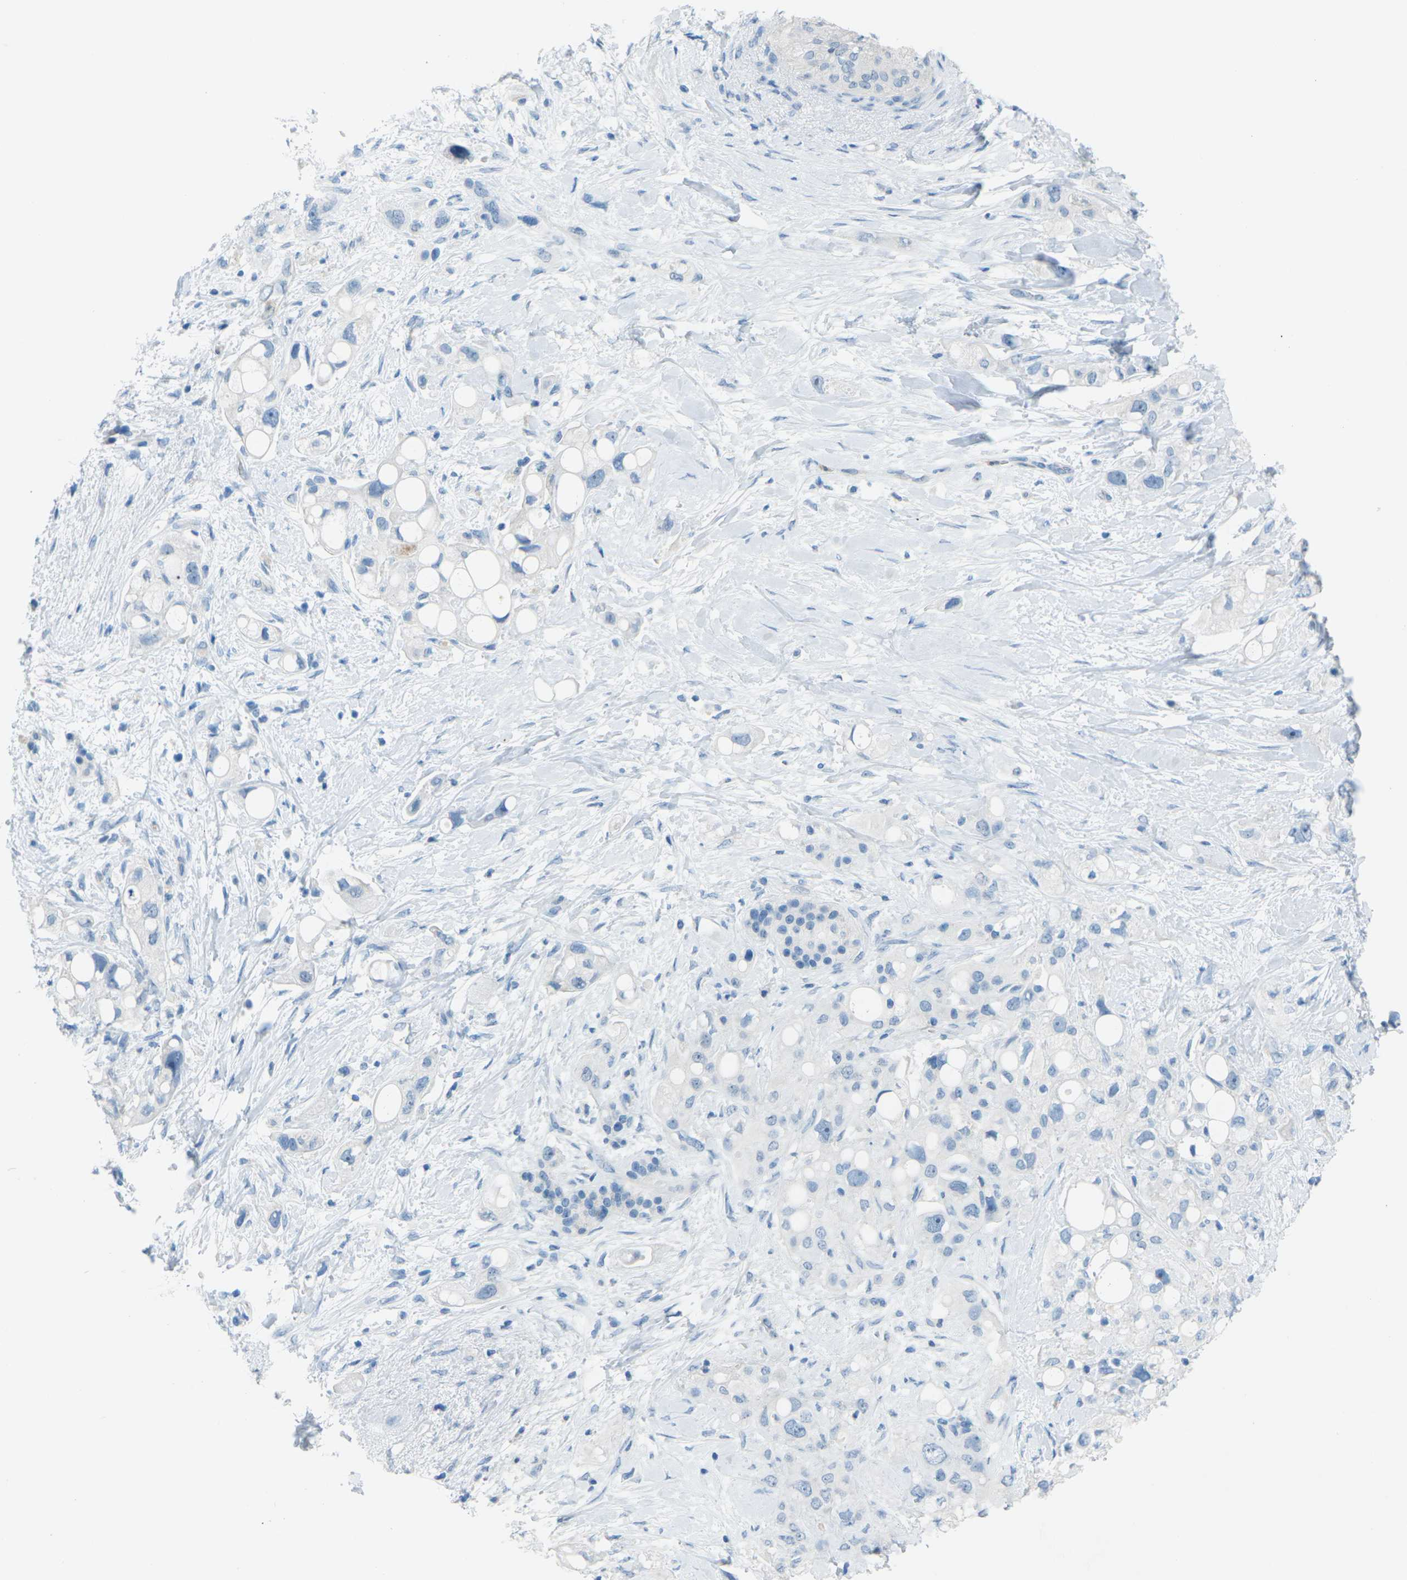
{"staining": {"intensity": "negative", "quantity": "none", "location": "none"}, "tissue": "pancreatic cancer", "cell_type": "Tumor cells", "image_type": "cancer", "snomed": [{"axis": "morphology", "description": "Adenocarcinoma, NOS"}, {"axis": "topography", "description": "Pancreas"}], "caption": "The micrograph reveals no significant positivity in tumor cells of pancreatic cancer (adenocarcinoma). (Brightfield microscopy of DAB IHC at high magnification).", "gene": "CDH16", "patient": {"sex": "female", "age": 56}}